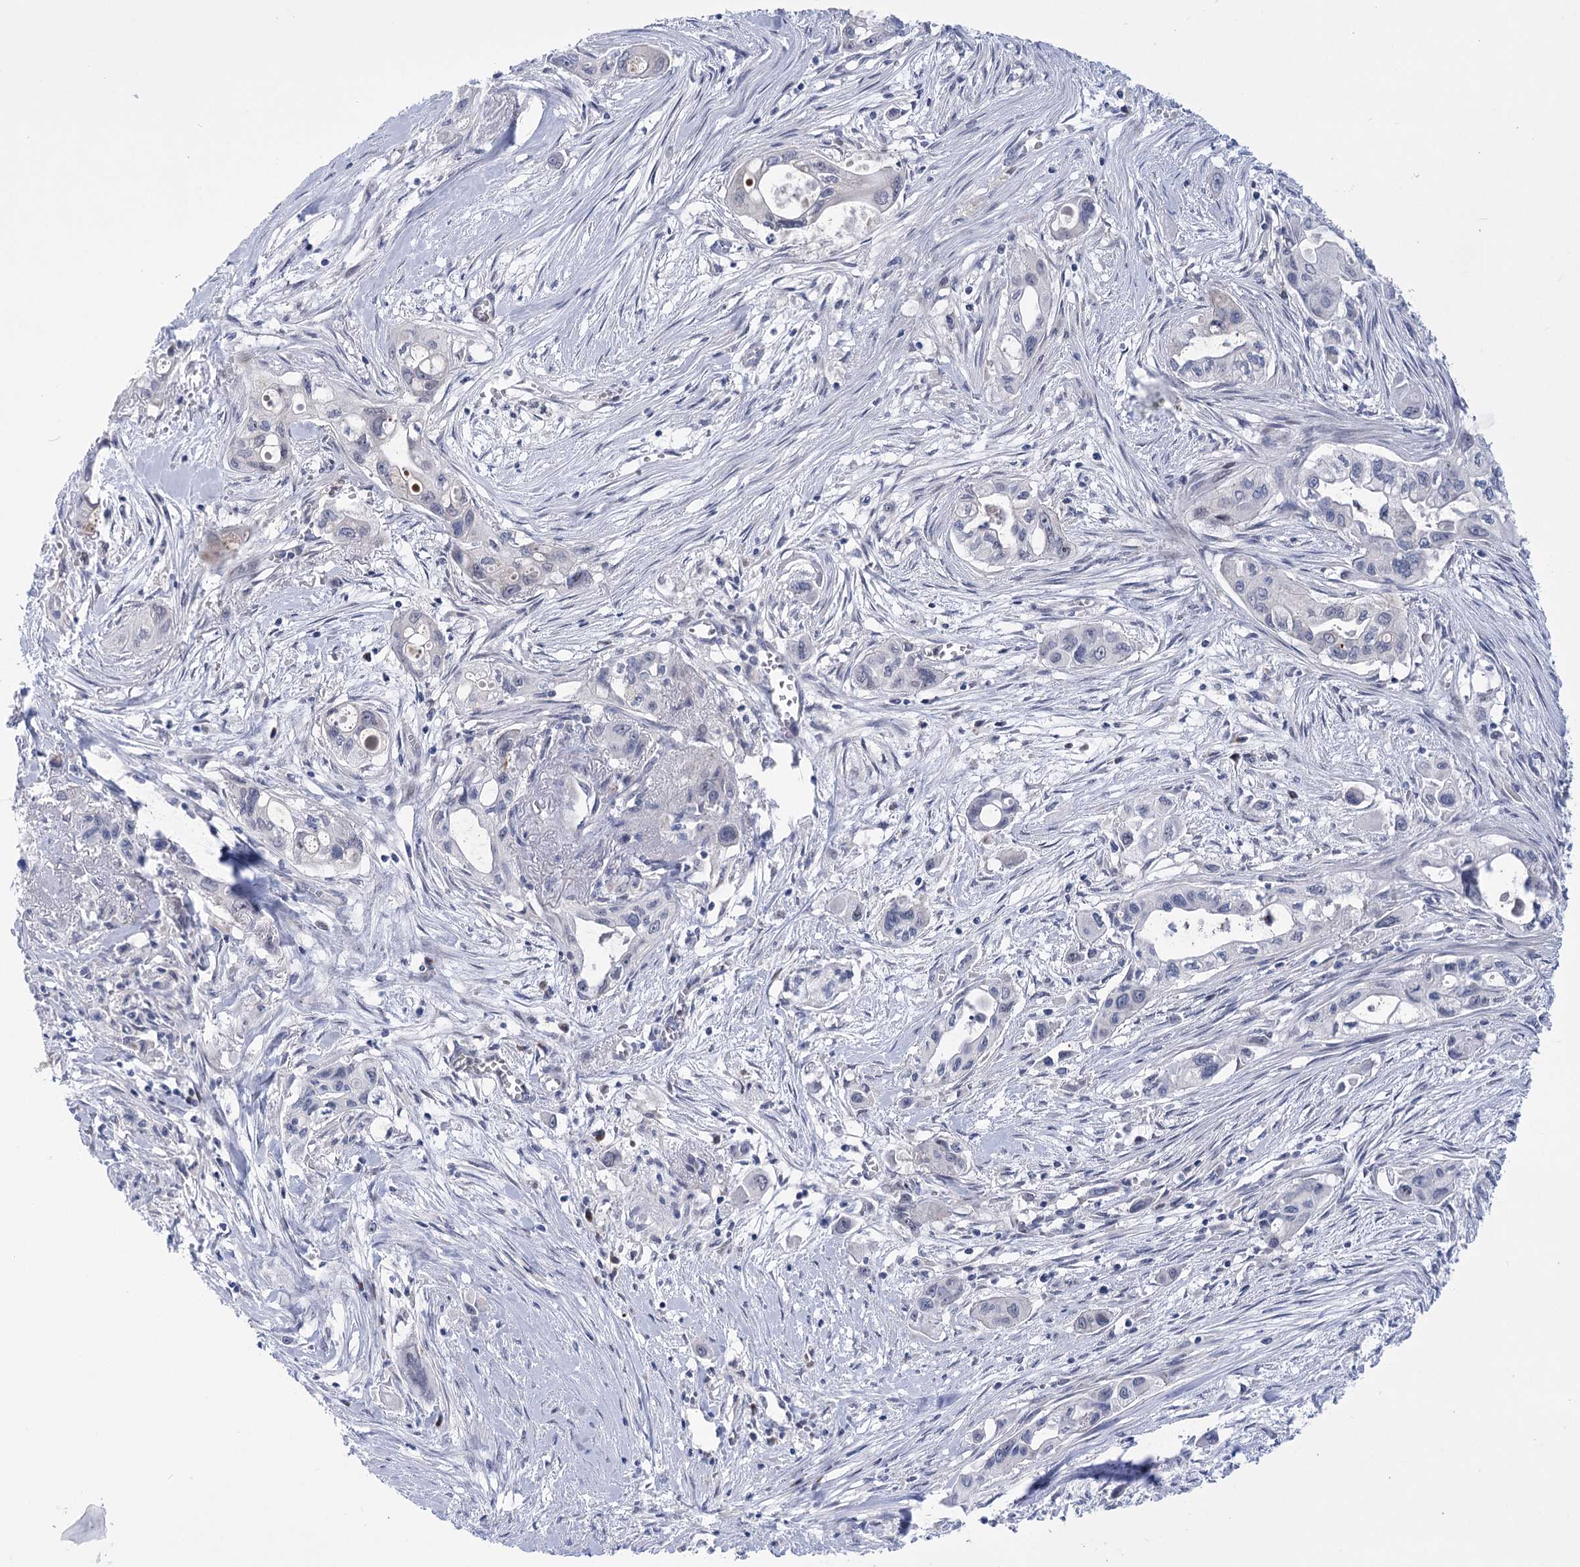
{"staining": {"intensity": "negative", "quantity": "none", "location": "none"}, "tissue": "pancreatic cancer", "cell_type": "Tumor cells", "image_type": "cancer", "snomed": [{"axis": "morphology", "description": "Adenocarcinoma, NOS"}, {"axis": "topography", "description": "Pancreas"}], "caption": "Pancreatic adenocarcinoma was stained to show a protein in brown. There is no significant staining in tumor cells.", "gene": "BEND7", "patient": {"sex": "male", "age": 75}}